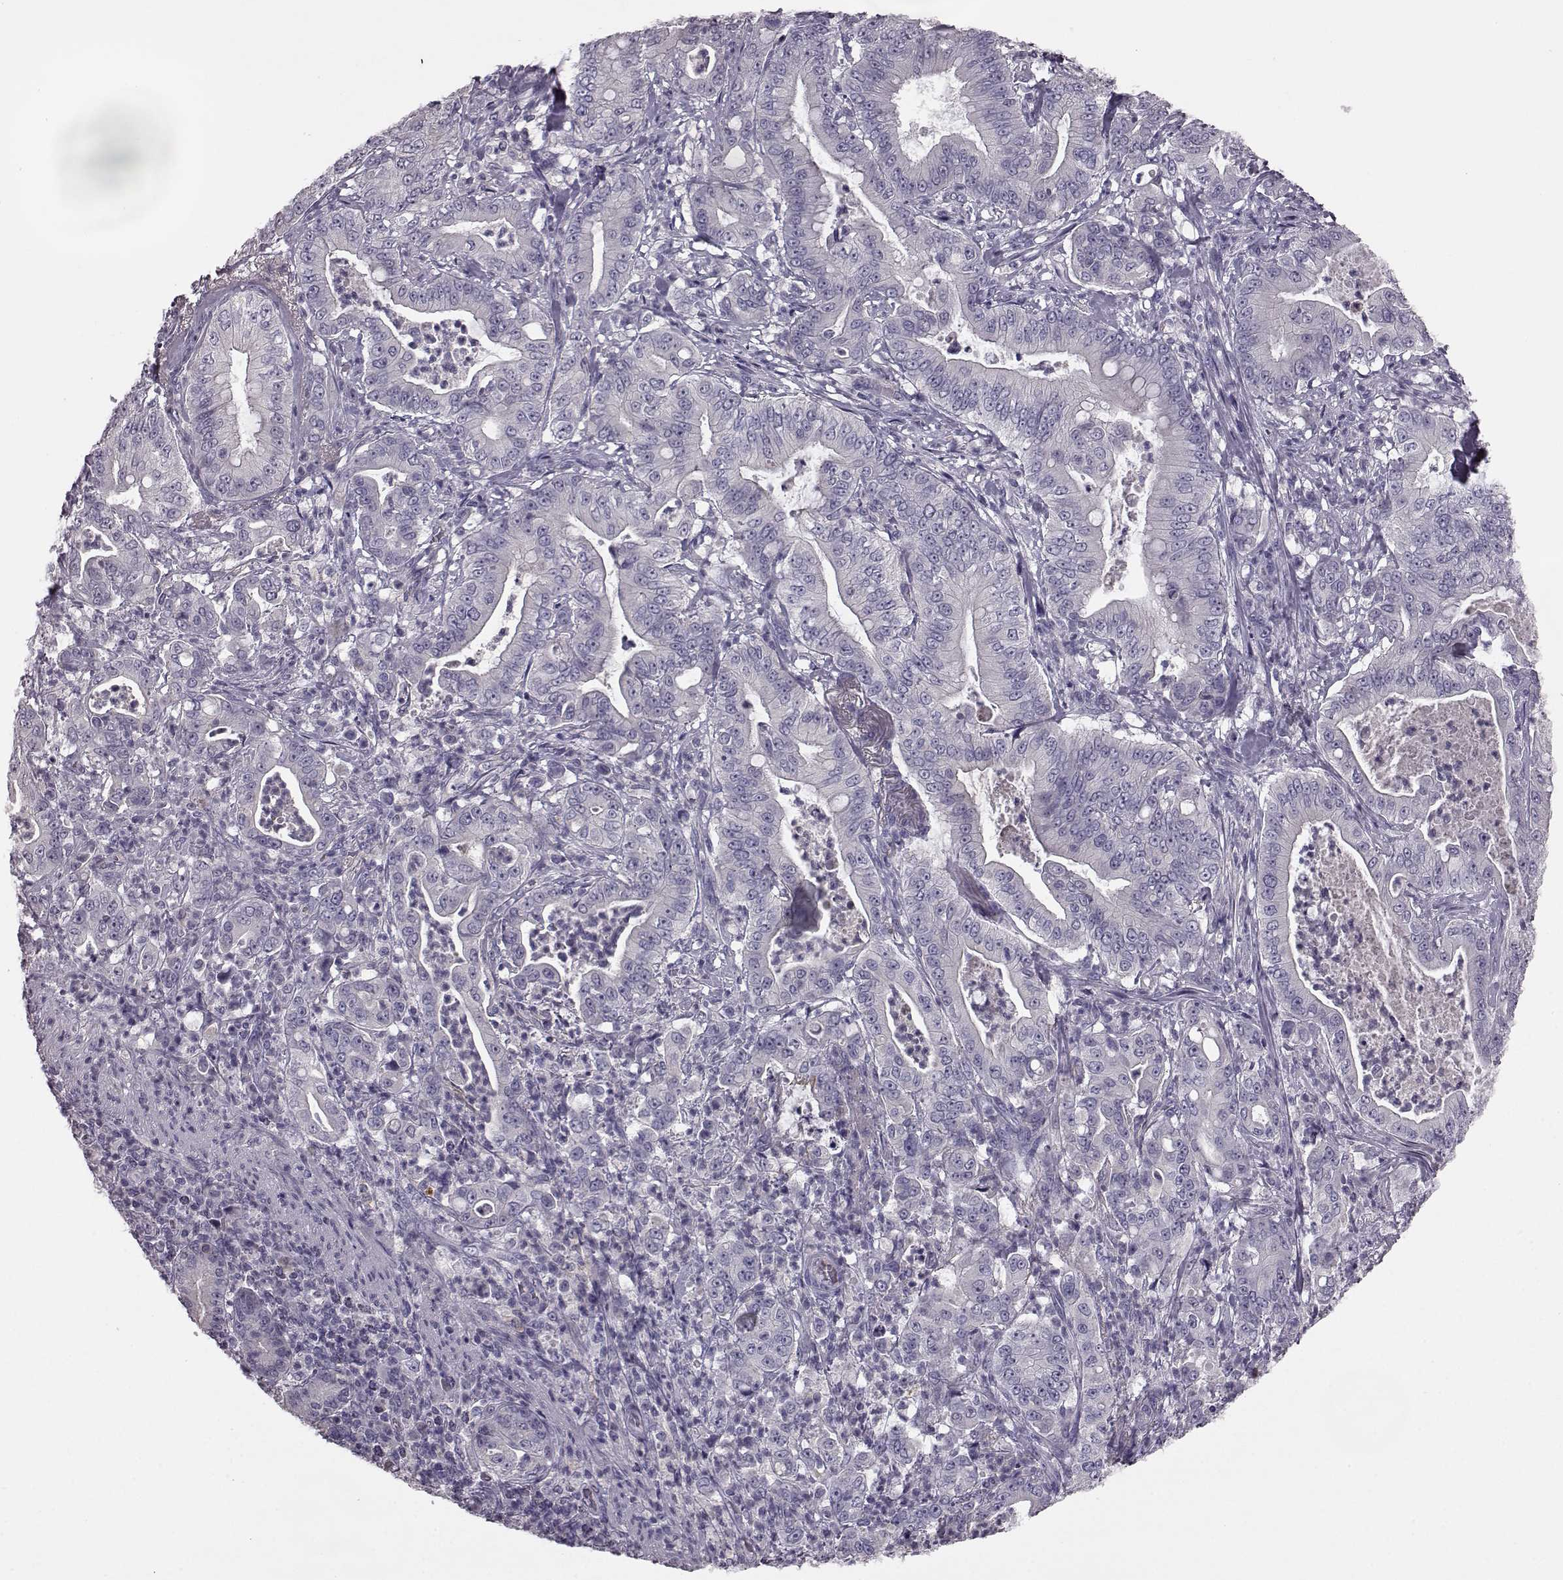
{"staining": {"intensity": "negative", "quantity": "none", "location": "none"}, "tissue": "pancreatic cancer", "cell_type": "Tumor cells", "image_type": "cancer", "snomed": [{"axis": "morphology", "description": "Adenocarcinoma, NOS"}, {"axis": "topography", "description": "Pancreas"}], "caption": "Tumor cells show no significant protein expression in pancreatic cancer. (DAB IHC with hematoxylin counter stain).", "gene": "KRT85", "patient": {"sex": "male", "age": 71}}